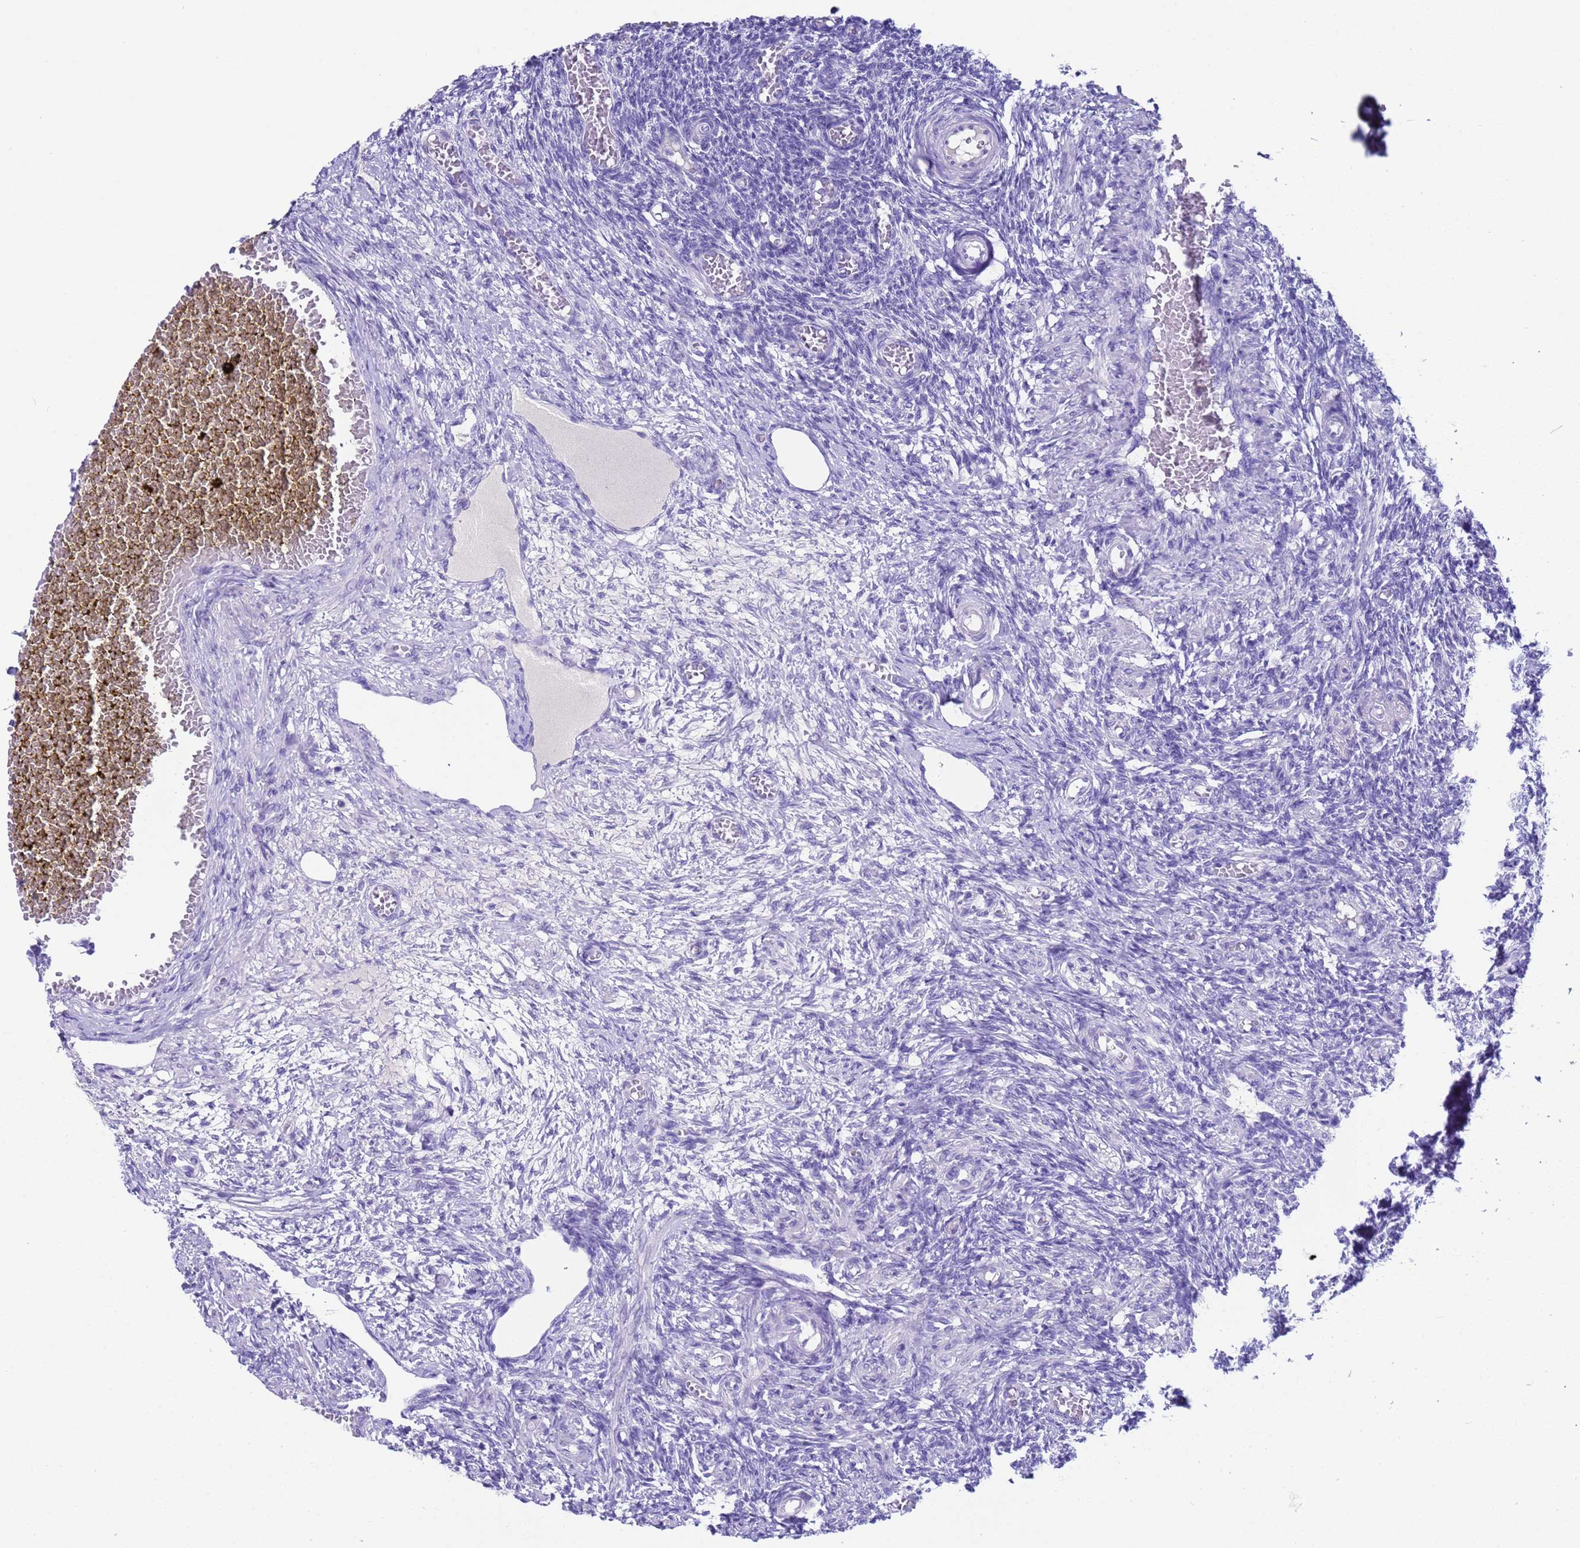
{"staining": {"intensity": "negative", "quantity": "none", "location": "none"}, "tissue": "ovary", "cell_type": "Ovarian stroma cells", "image_type": "normal", "snomed": [{"axis": "morphology", "description": "Normal tissue, NOS"}, {"axis": "topography", "description": "Ovary"}], "caption": "Protein analysis of normal ovary demonstrates no significant expression in ovarian stroma cells. The staining is performed using DAB brown chromogen with nuclei counter-stained in using hematoxylin.", "gene": "CKM", "patient": {"sex": "female", "age": 27}}